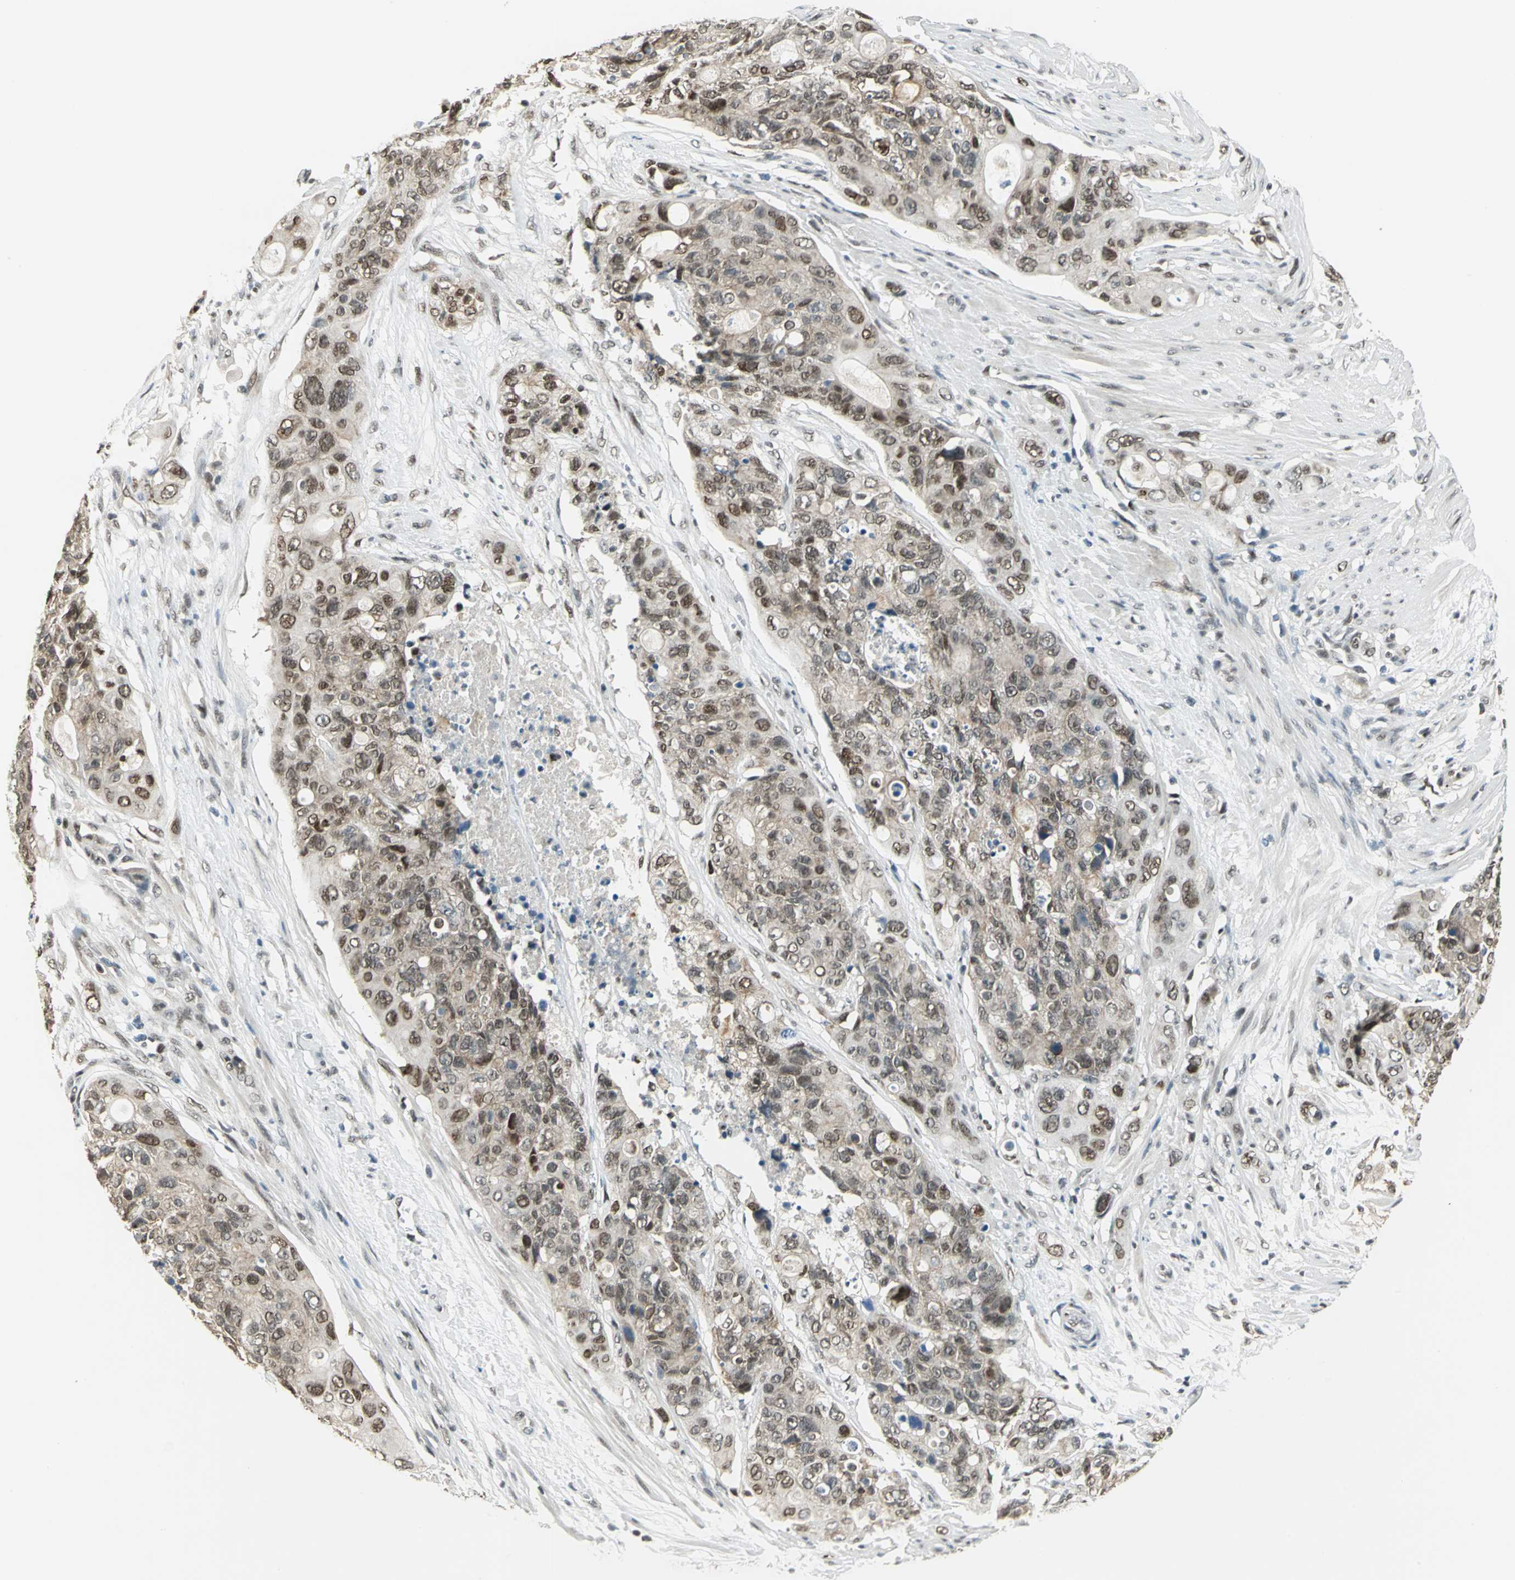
{"staining": {"intensity": "moderate", "quantity": "25%-75%", "location": "cytoplasmic/membranous,nuclear"}, "tissue": "colorectal cancer", "cell_type": "Tumor cells", "image_type": "cancer", "snomed": [{"axis": "morphology", "description": "Adenocarcinoma, NOS"}, {"axis": "topography", "description": "Colon"}], "caption": "IHC of human colorectal adenocarcinoma exhibits medium levels of moderate cytoplasmic/membranous and nuclear positivity in approximately 25%-75% of tumor cells.", "gene": "RAD17", "patient": {"sex": "female", "age": 57}}